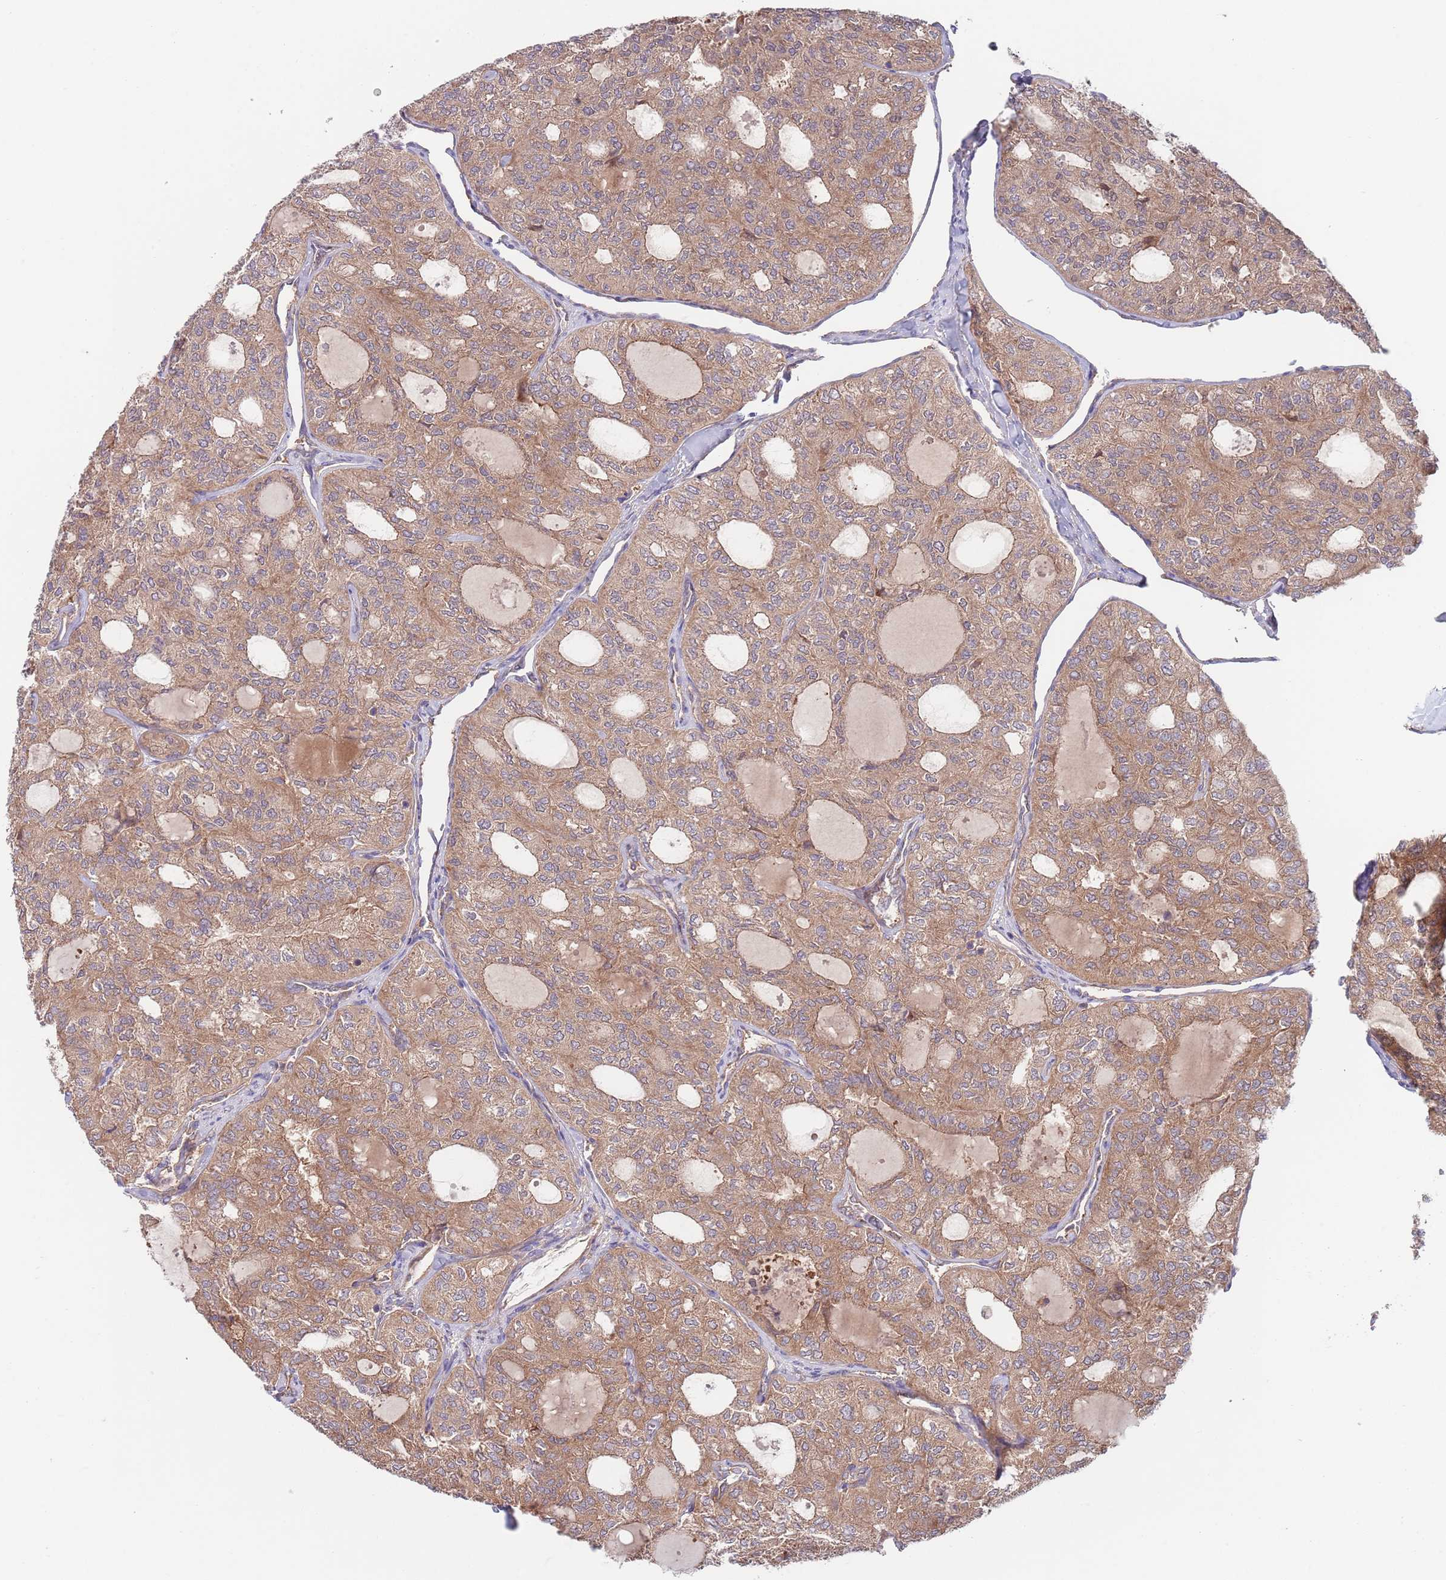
{"staining": {"intensity": "moderate", "quantity": ">75%", "location": "cytoplasmic/membranous"}, "tissue": "thyroid cancer", "cell_type": "Tumor cells", "image_type": "cancer", "snomed": [{"axis": "morphology", "description": "Follicular adenoma carcinoma, NOS"}, {"axis": "topography", "description": "Thyroid gland"}], "caption": "DAB immunohistochemical staining of thyroid cancer (follicular adenoma carcinoma) shows moderate cytoplasmic/membranous protein positivity in approximately >75% of tumor cells.", "gene": "EIF3F", "patient": {"sex": "male", "age": 75}}